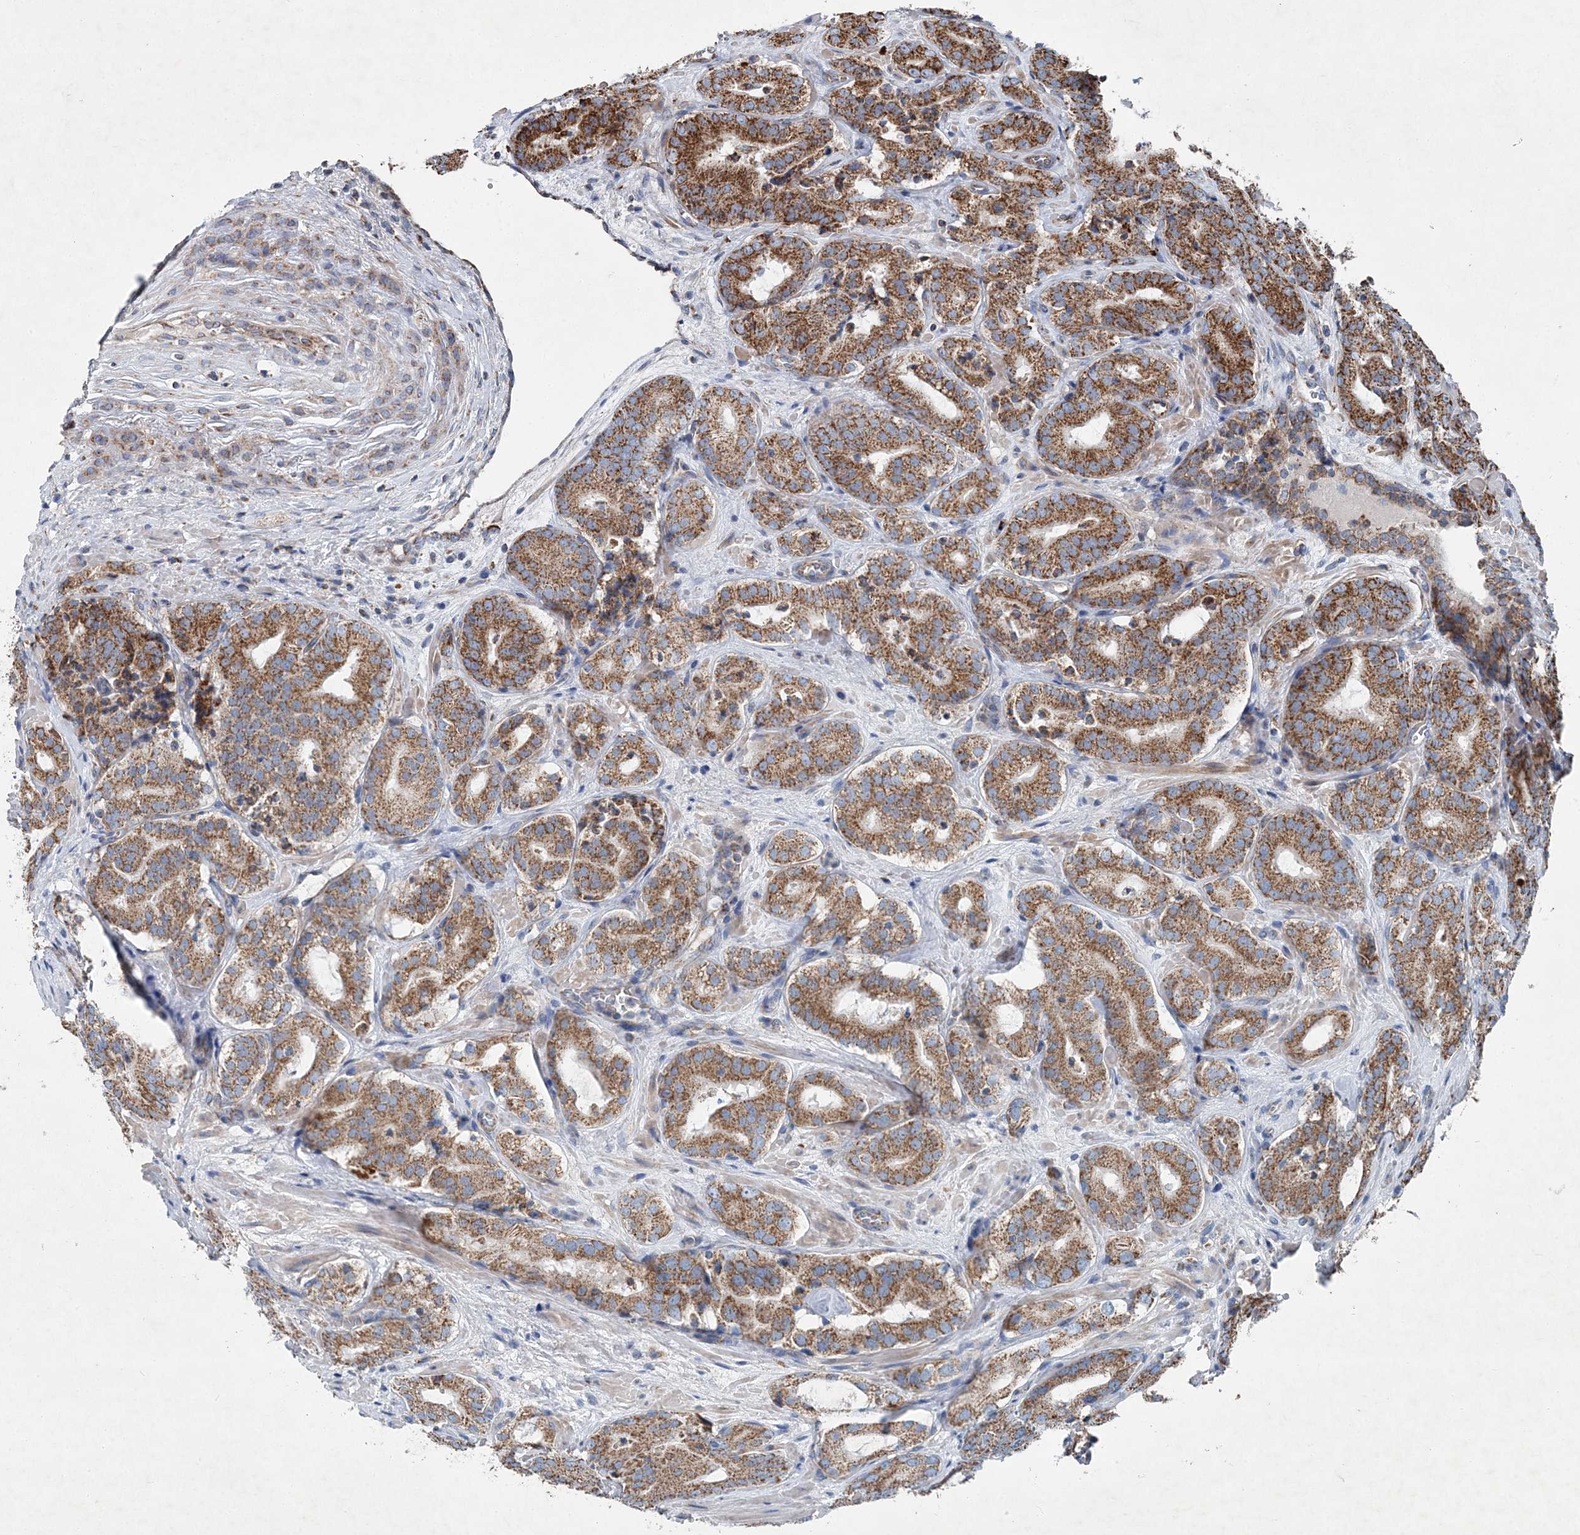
{"staining": {"intensity": "moderate", "quantity": ">75%", "location": "cytoplasmic/membranous"}, "tissue": "prostate cancer", "cell_type": "Tumor cells", "image_type": "cancer", "snomed": [{"axis": "morphology", "description": "Adenocarcinoma, High grade"}, {"axis": "topography", "description": "Prostate"}], "caption": "Prostate cancer (adenocarcinoma (high-grade)) tissue demonstrates moderate cytoplasmic/membranous expression in about >75% of tumor cells", "gene": "SPAG16", "patient": {"sex": "male", "age": 57}}